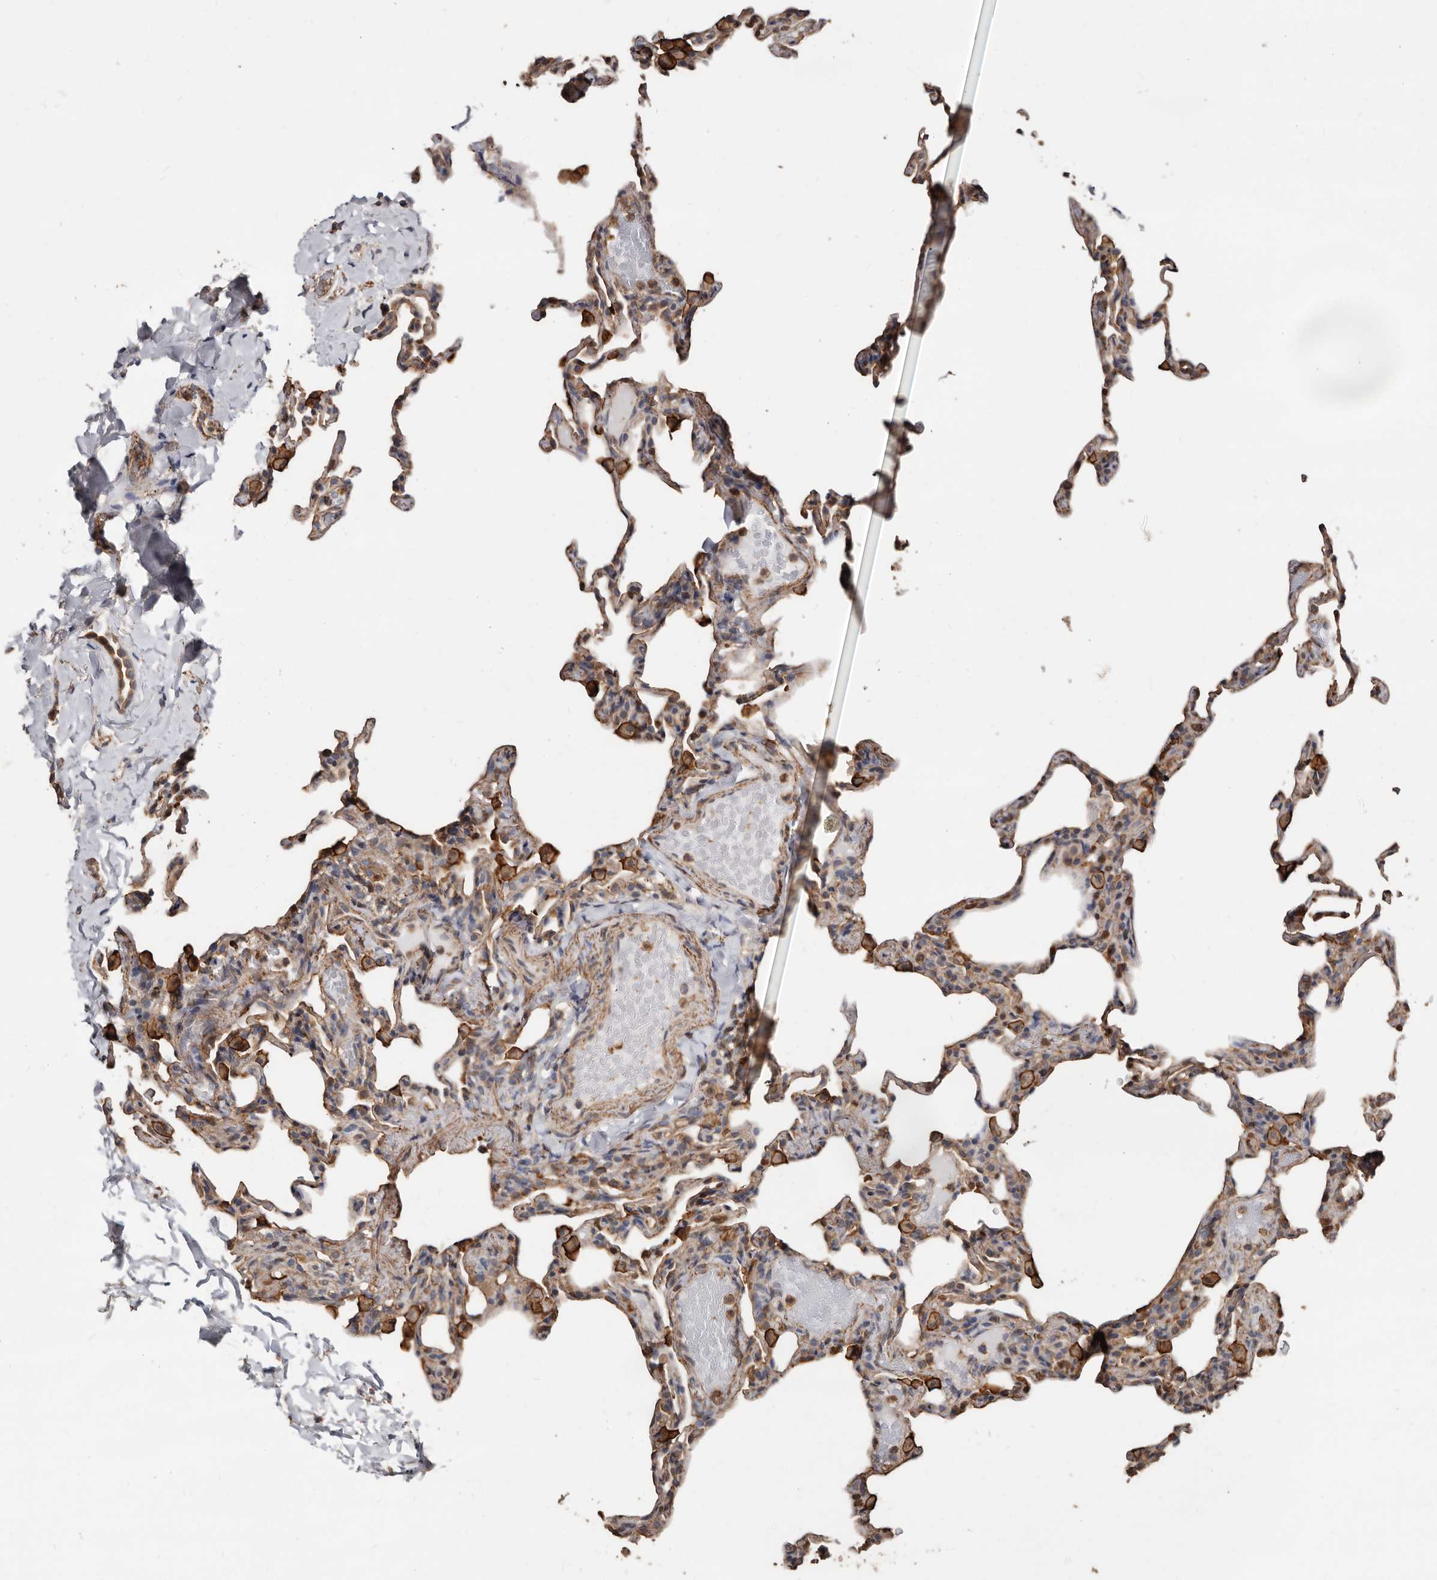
{"staining": {"intensity": "weak", "quantity": "25%-75%", "location": "cytoplasmic/membranous"}, "tissue": "lung", "cell_type": "Alveolar cells", "image_type": "normal", "snomed": [{"axis": "morphology", "description": "Normal tissue, NOS"}, {"axis": "topography", "description": "Lung"}], "caption": "Weak cytoplasmic/membranous positivity is present in approximately 25%-75% of alveolar cells in unremarkable lung. The staining was performed using DAB (3,3'-diaminobenzidine), with brown indicating positive protein expression. Nuclei are stained blue with hematoxylin.", "gene": "GSK3A", "patient": {"sex": "male", "age": 20}}